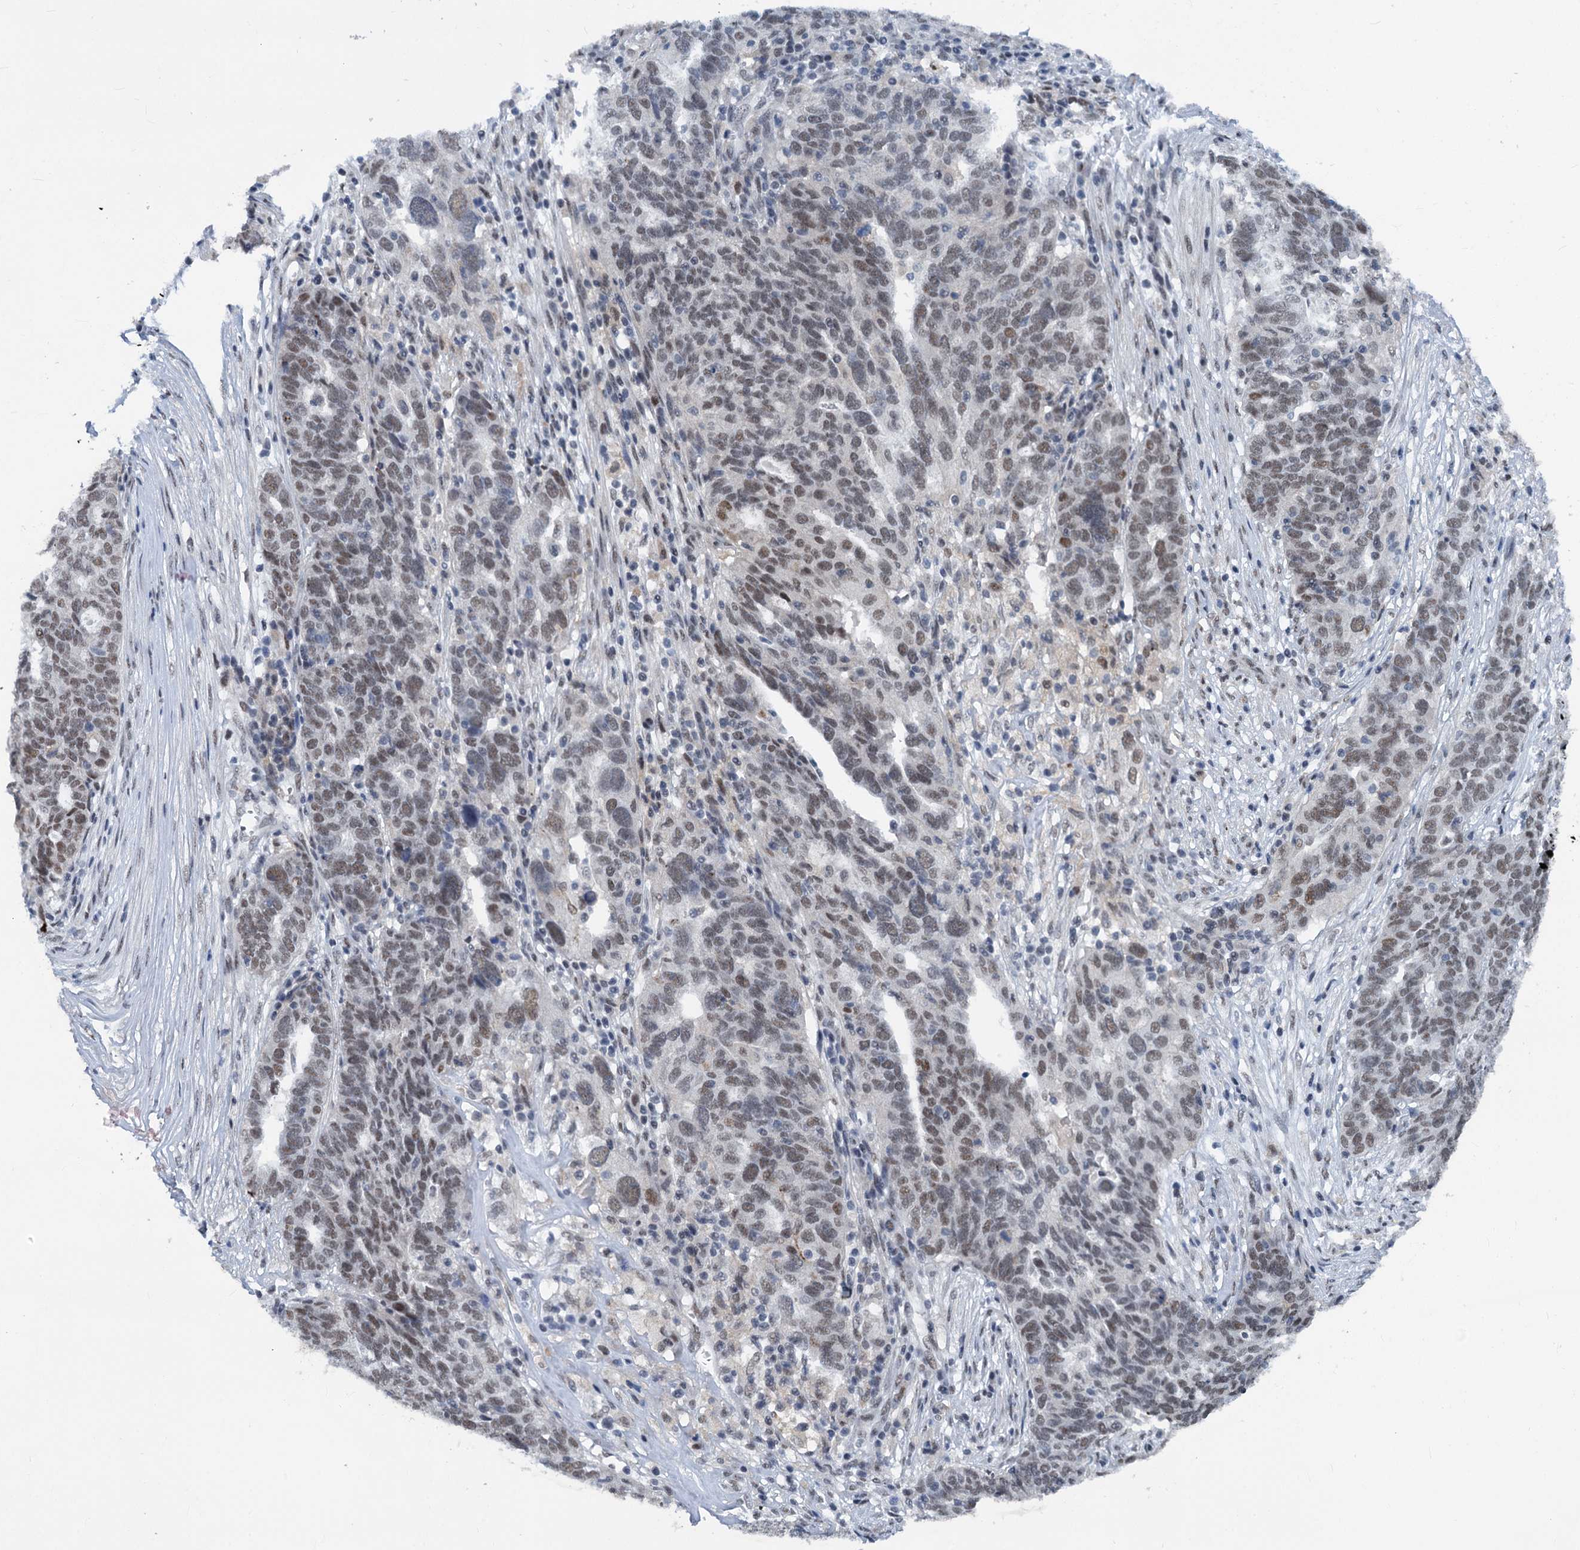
{"staining": {"intensity": "weak", "quantity": ">75%", "location": "nuclear"}, "tissue": "ovarian cancer", "cell_type": "Tumor cells", "image_type": "cancer", "snomed": [{"axis": "morphology", "description": "Cystadenocarcinoma, serous, NOS"}, {"axis": "topography", "description": "Ovary"}], "caption": "Ovarian serous cystadenocarcinoma stained with DAB immunohistochemistry demonstrates low levels of weak nuclear positivity in about >75% of tumor cells.", "gene": "PHF8", "patient": {"sex": "female", "age": 59}}